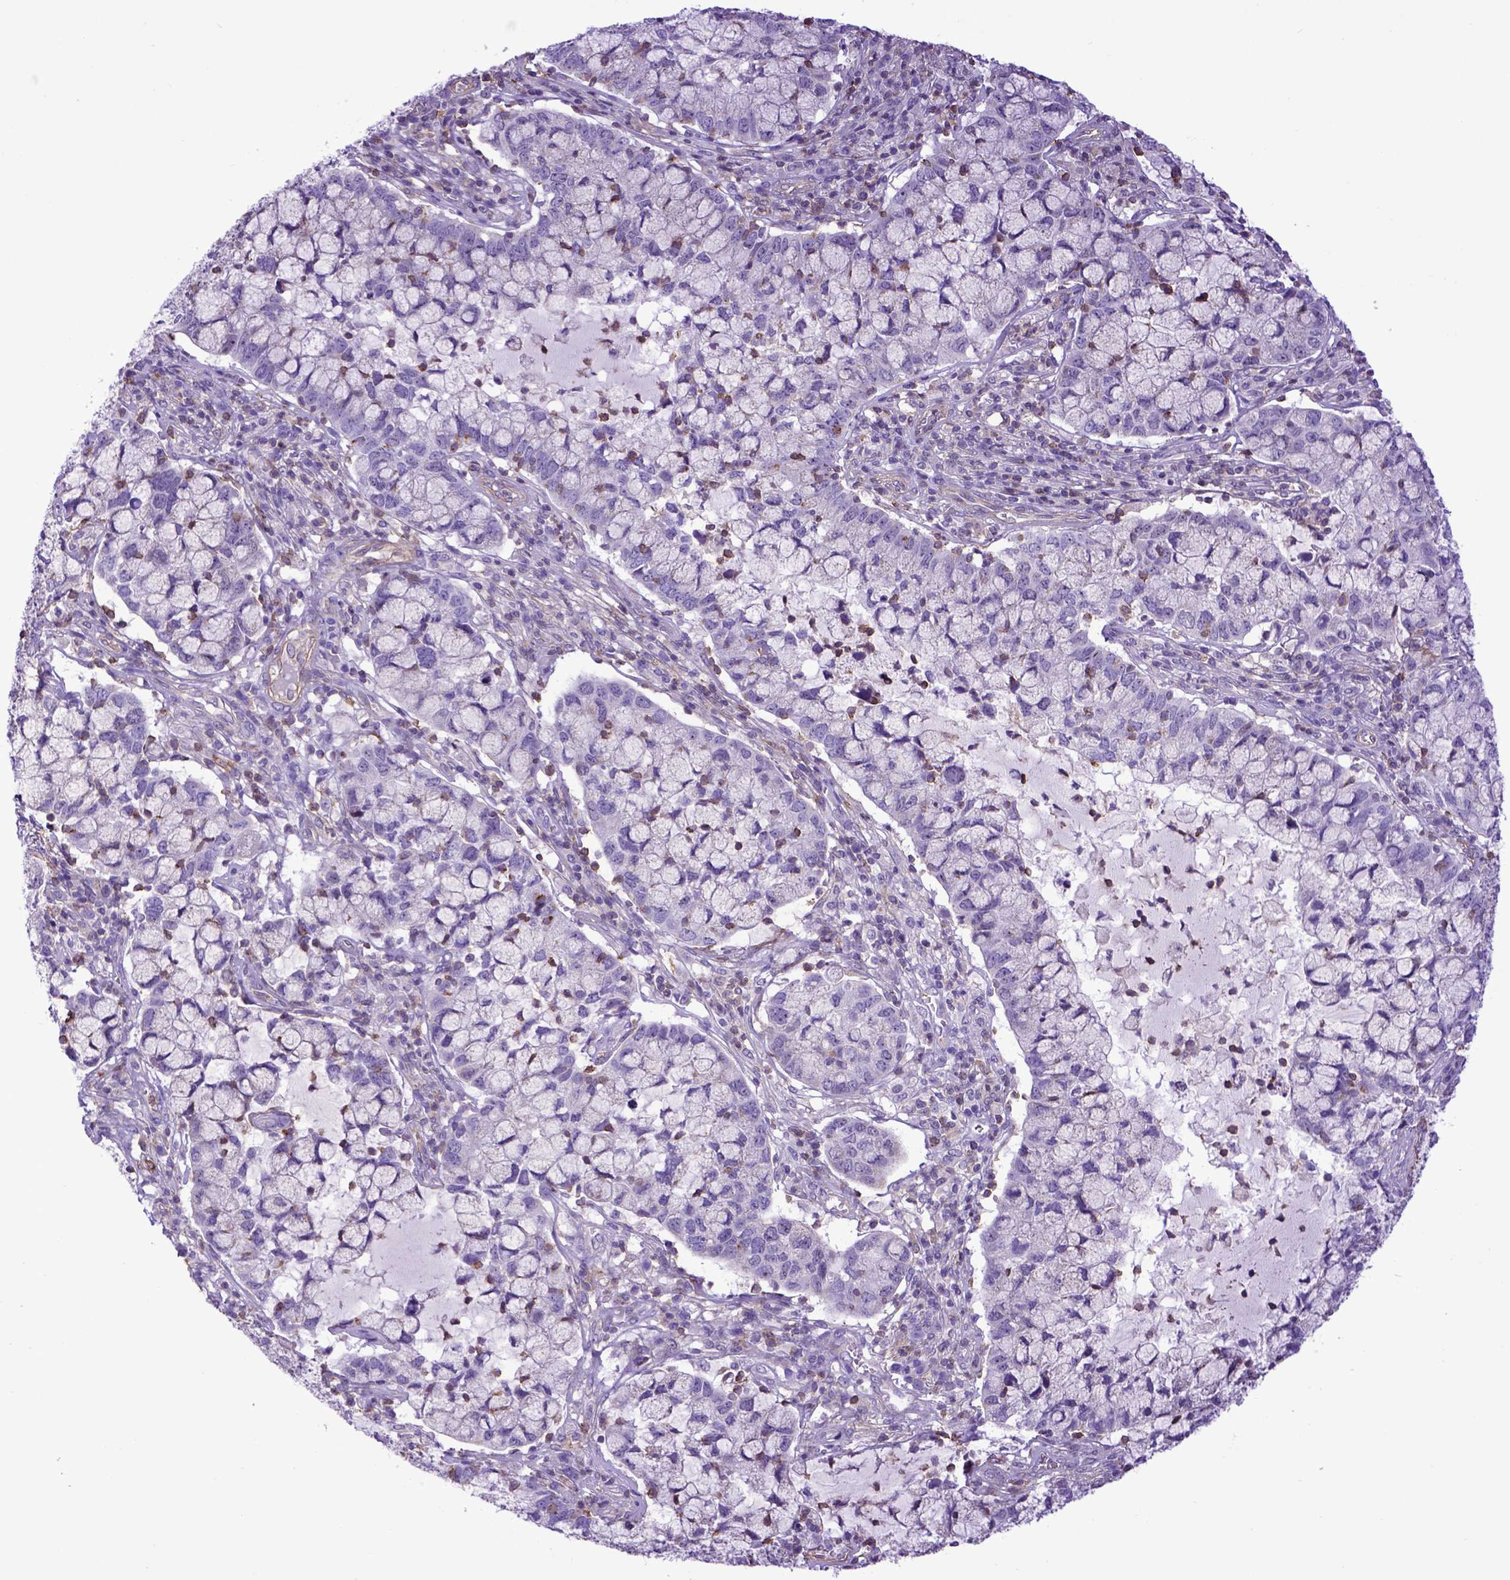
{"staining": {"intensity": "negative", "quantity": "none", "location": "none"}, "tissue": "cervical cancer", "cell_type": "Tumor cells", "image_type": "cancer", "snomed": [{"axis": "morphology", "description": "Adenocarcinoma, NOS"}, {"axis": "topography", "description": "Cervix"}], "caption": "Immunohistochemistry (IHC) micrograph of neoplastic tissue: human adenocarcinoma (cervical) stained with DAB (3,3'-diaminobenzidine) demonstrates no significant protein expression in tumor cells.", "gene": "ASAH2", "patient": {"sex": "female", "age": 40}}